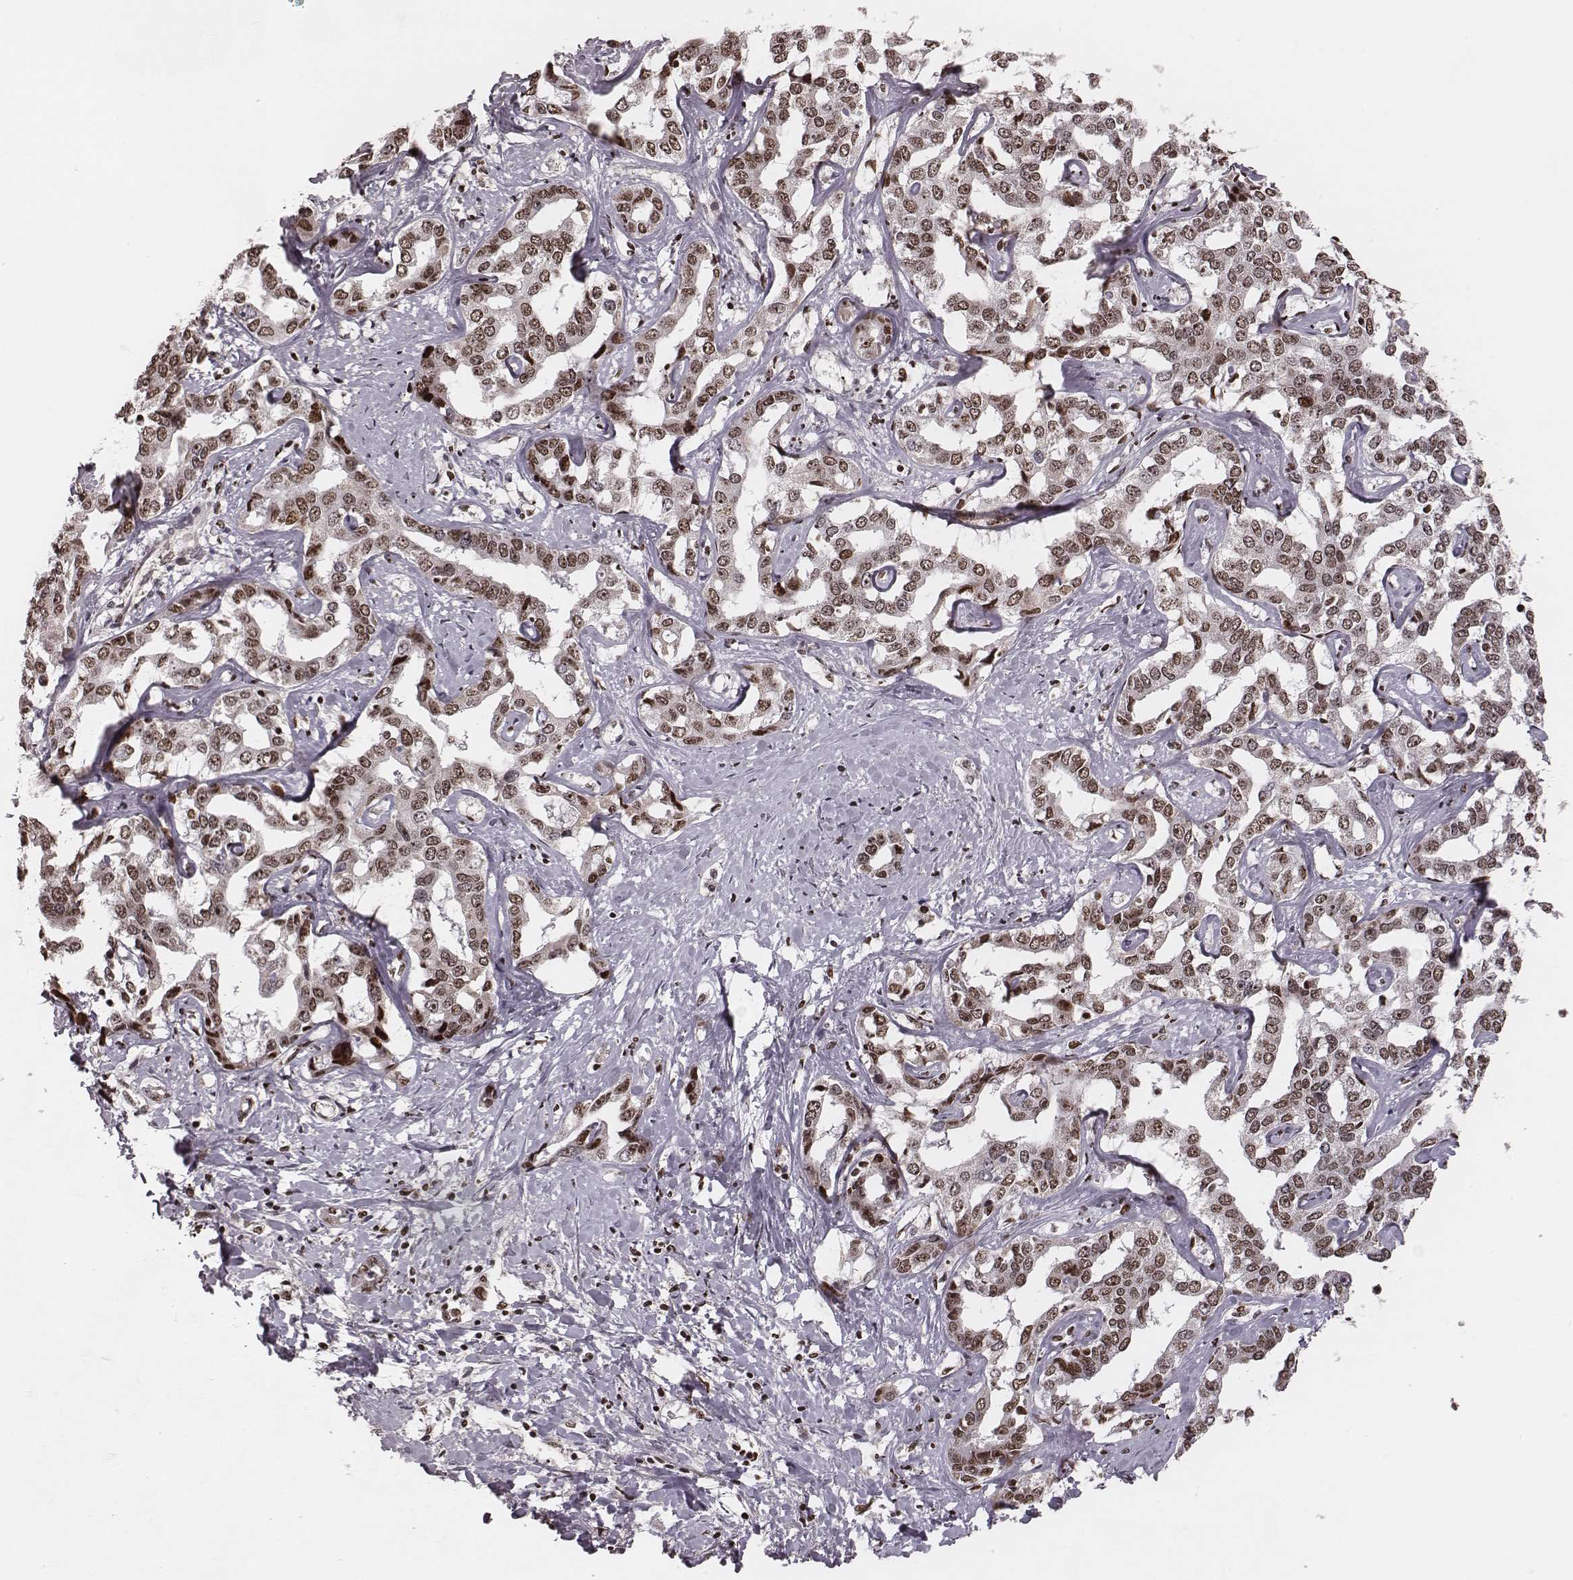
{"staining": {"intensity": "moderate", "quantity": ">75%", "location": "nuclear"}, "tissue": "liver cancer", "cell_type": "Tumor cells", "image_type": "cancer", "snomed": [{"axis": "morphology", "description": "Cholangiocarcinoma"}, {"axis": "topography", "description": "Liver"}], "caption": "Cholangiocarcinoma (liver) was stained to show a protein in brown. There is medium levels of moderate nuclear expression in about >75% of tumor cells.", "gene": "VRK3", "patient": {"sex": "male", "age": 59}}